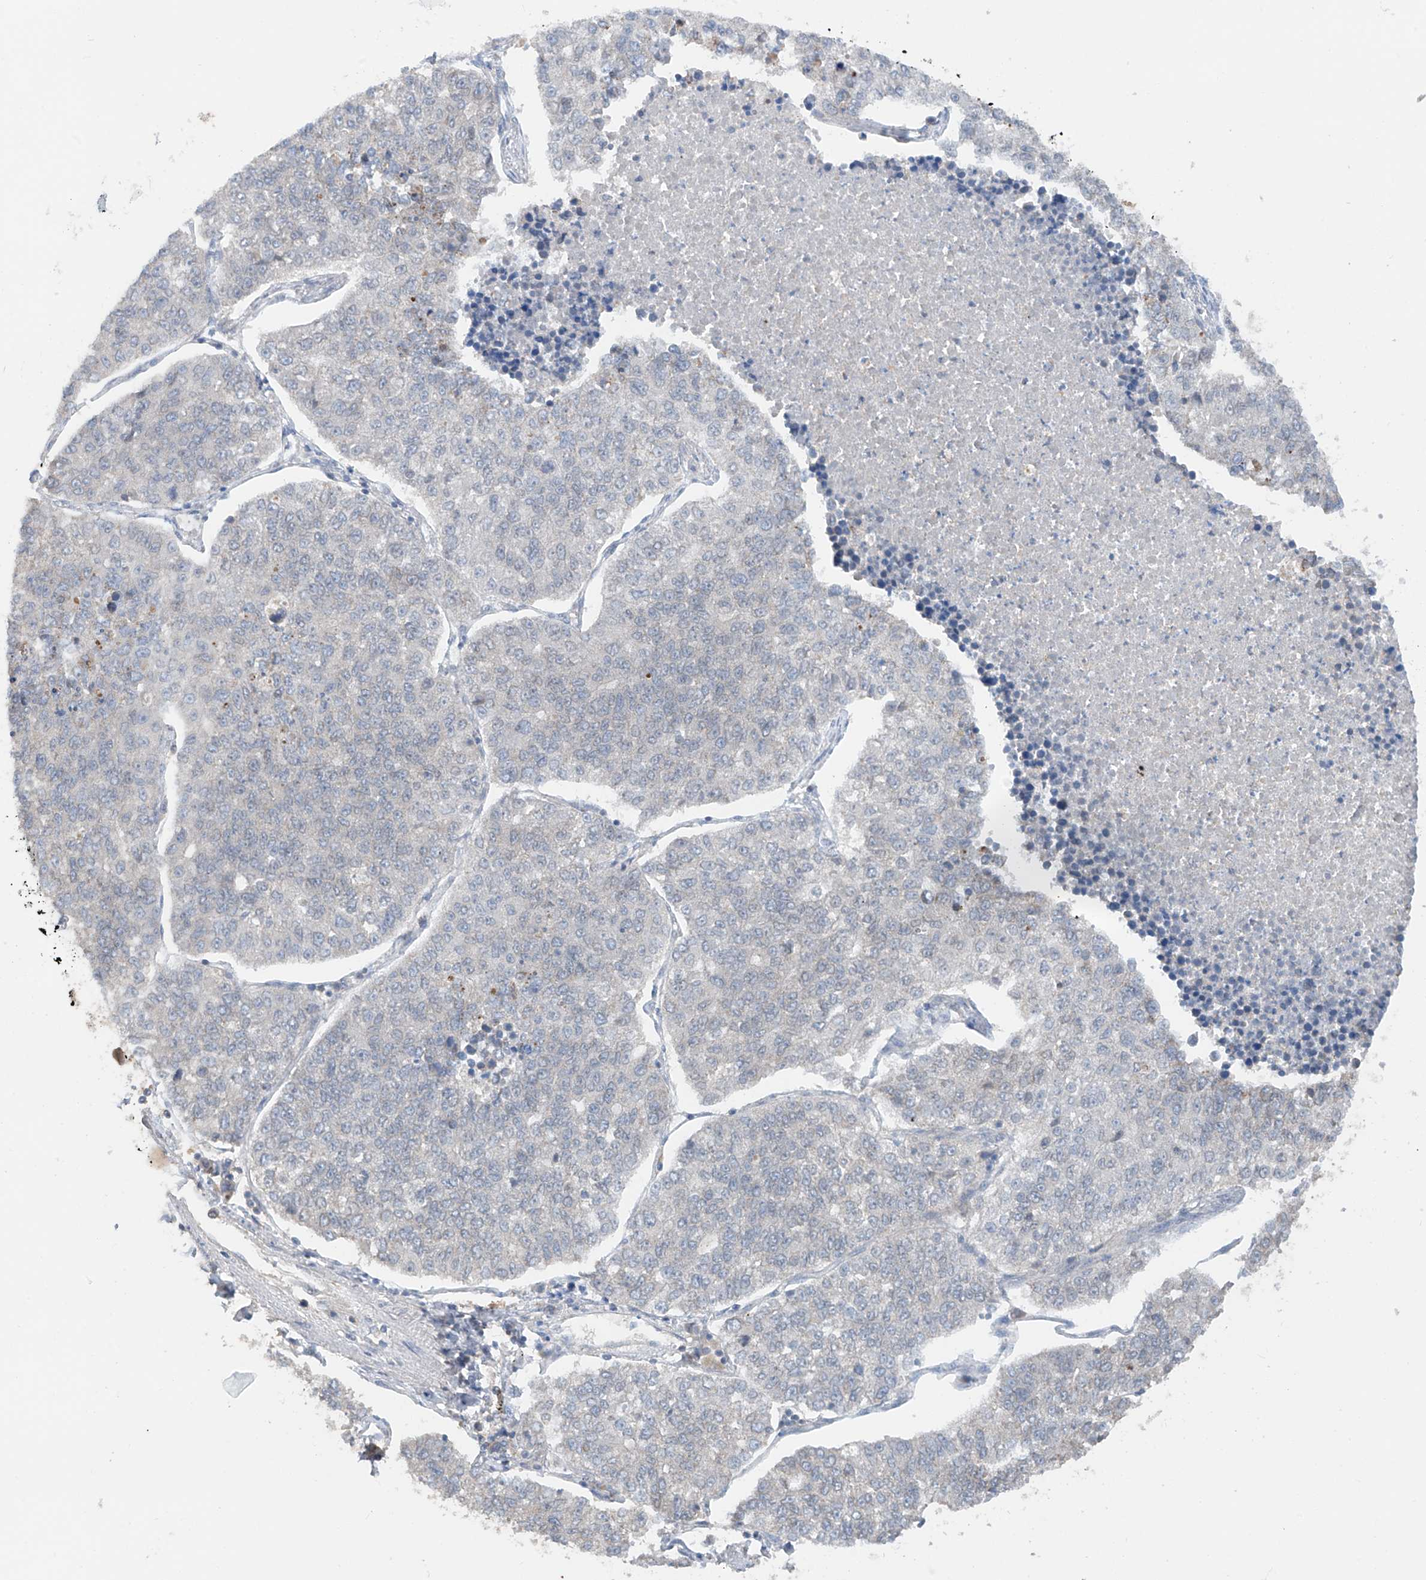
{"staining": {"intensity": "negative", "quantity": "none", "location": "none"}, "tissue": "lung cancer", "cell_type": "Tumor cells", "image_type": "cancer", "snomed": [{"axis": "morphology", "description": "Adenocarcinoma, NOS"}, {"axis": "topography", "description": "Lung"}], "caption": "This is a micrograph of IHC staining of lung cancer (adenocarcinoma), which shows no positivity in tumor cells.", "gene": "AHCTF1", "patient": {"sex": "male", "age": 49}}